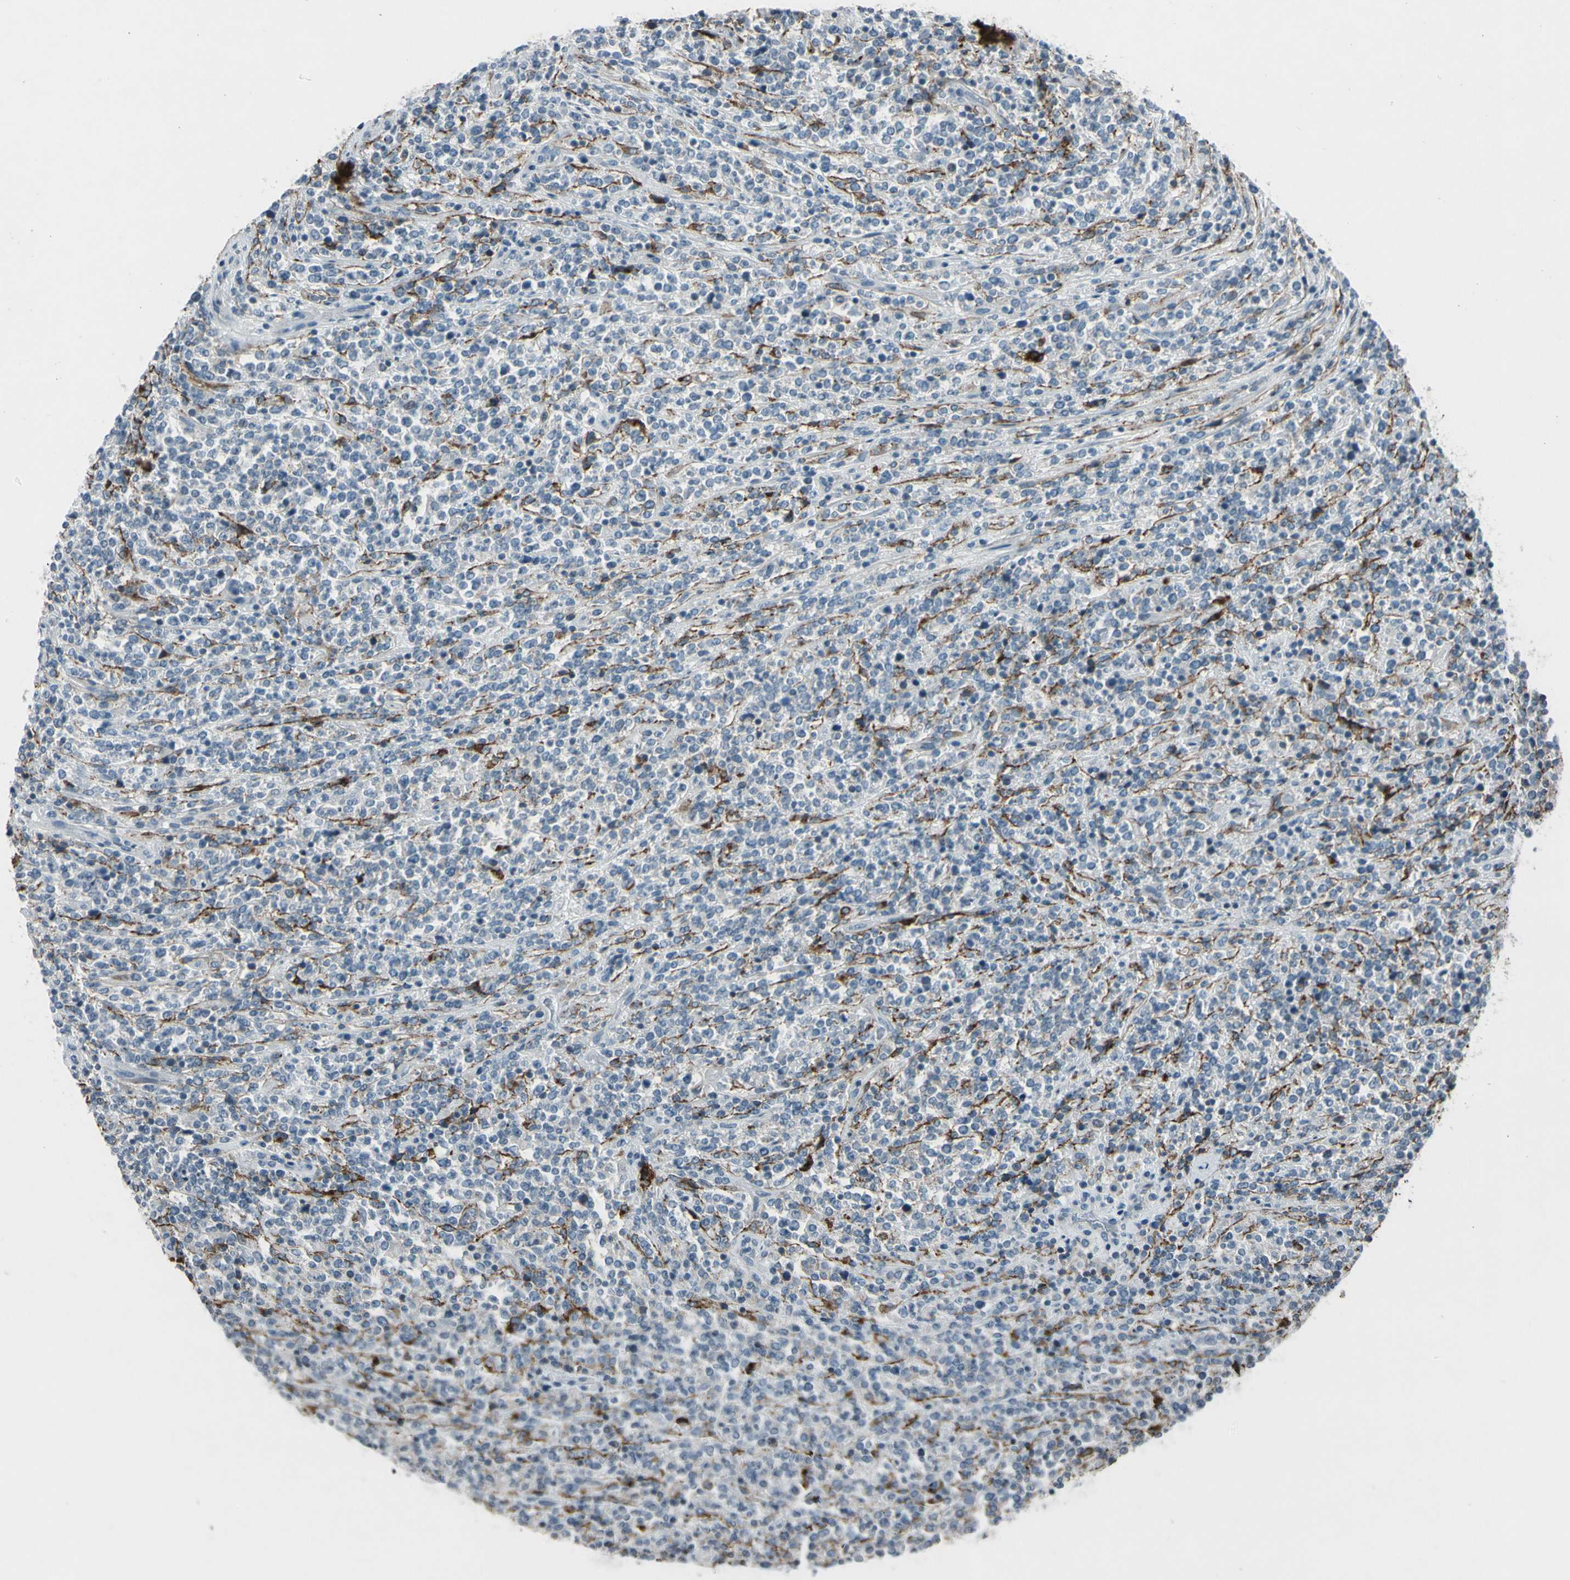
{"staining": {"intensity": "negative", "quantity": "none", "location": "none"}, "tissue": "lymphoma", "cell_type": "Tumor cells", "image_type": "cancer", "snomed": [{"axis": "morphology", "description": "Malignant lymphoma, non-Hodgkin's type, High grade"}, {"axis": "topography", "description": "Soft tissue"}], "caption": "High magnification brightfield microscopy of malignant lymphoma, non-Hodgkin's type (high-grade) stained with DAB (brown) and counterstained with hematoxylin (blue): tumor cells show no significant staining. (Stains: DAB IHC with hematoxylin counter stain, Microscopy: brightfield microscopy at high magnification).", "gene": "PDPN", "patient": {"sex": "male", "age": 18}}